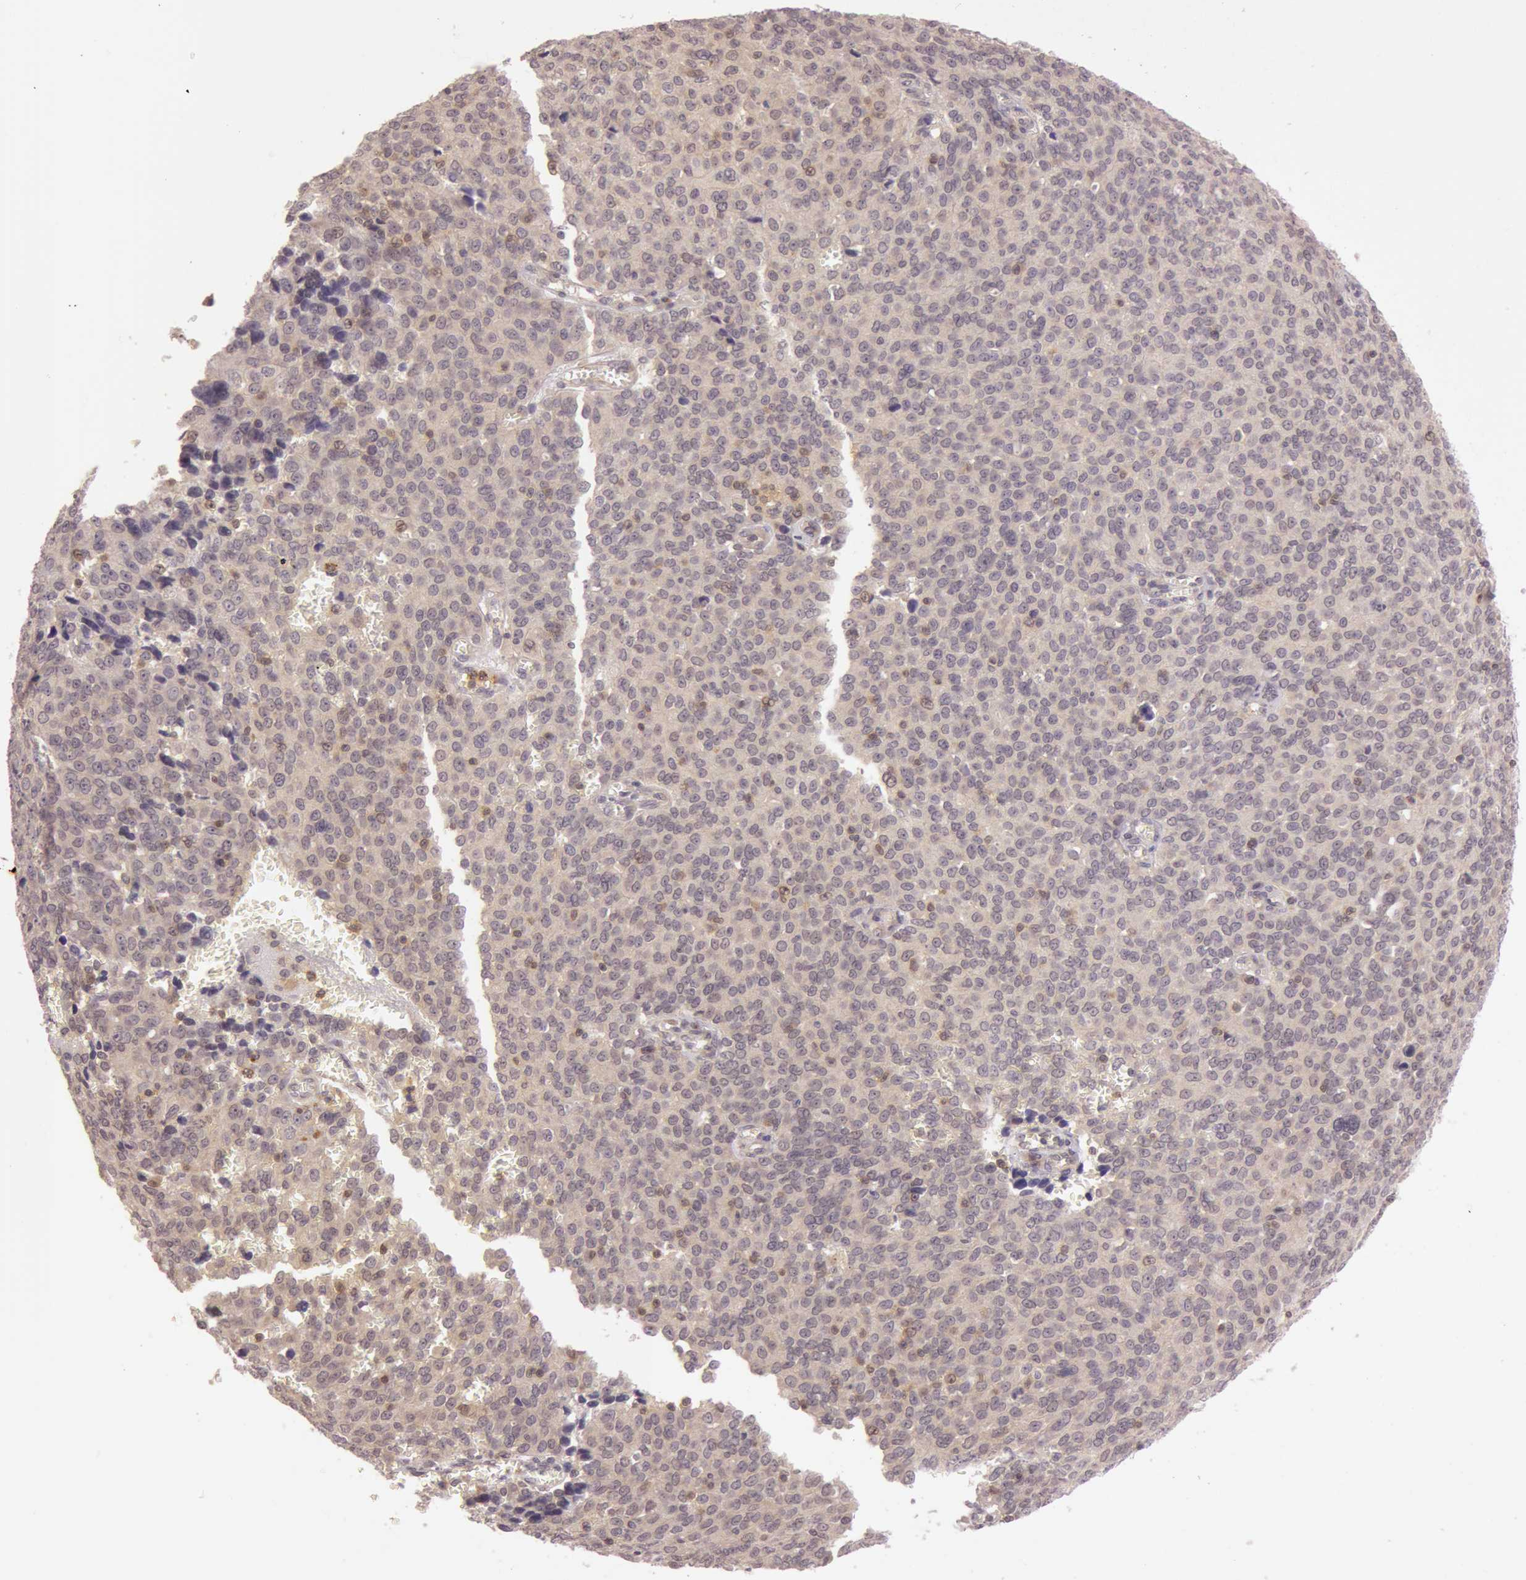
{"staining": {"intensity": "weak", "quantity": ">75%", "location": "cytoplasmic/membranous"}, "tissue": "ovarian cancer", "cell_type": "Tumor cells", "image_type": "cancer", "snomed": [{"axis": "morphology", "description": "Carcinoma, endometroid"}, {"axis": "topography", "description": "Ovary"}], "caption": "Immunohistochemical staining of human endometroid carcinoma (ovarian) exhibits low levels of weak cytoplasmic/membranous protein expression in approximately >75% of tumor cells.", "gene": "ATG2B", "patient": {"sex": "female", "age": 75}}